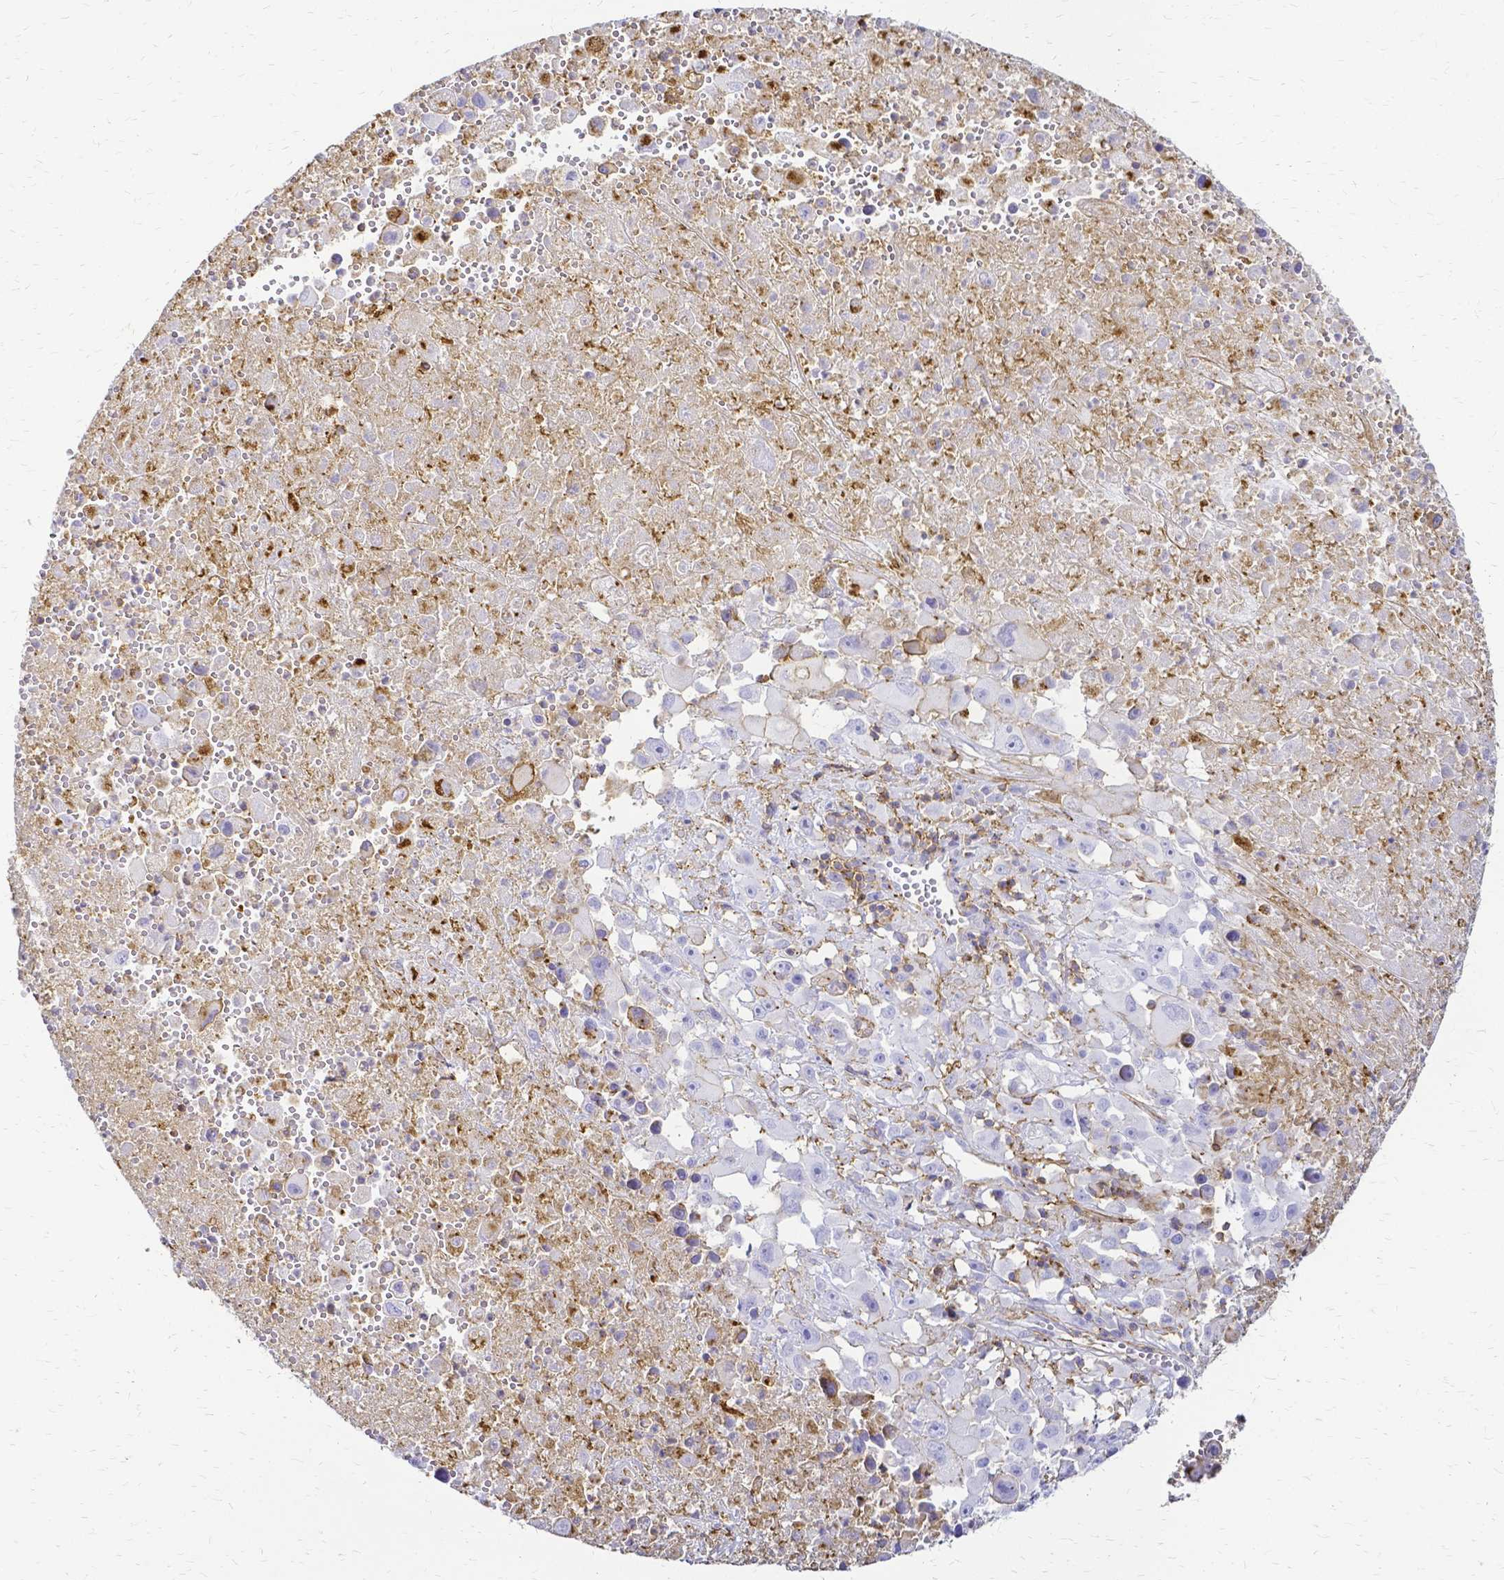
{"staining": {"intensity": "negative", "quantity": "none", "location": "none"}, "tissue": "melanoma", "cell_type": "Tumor cells", "image_type": "cancer", "snomed": [{"axis": "morphology", "description": "Malignant melanoma, Metastatic site"}, {"axis": "topography", "description": "Soft tissue"}], "caption": "An immunohistochemistry image of melanoma is shown. There is no staining in tumor cells of melanoma.", "gene": "HSPA12A", "patient": {"sex": "male", "age": 50}}